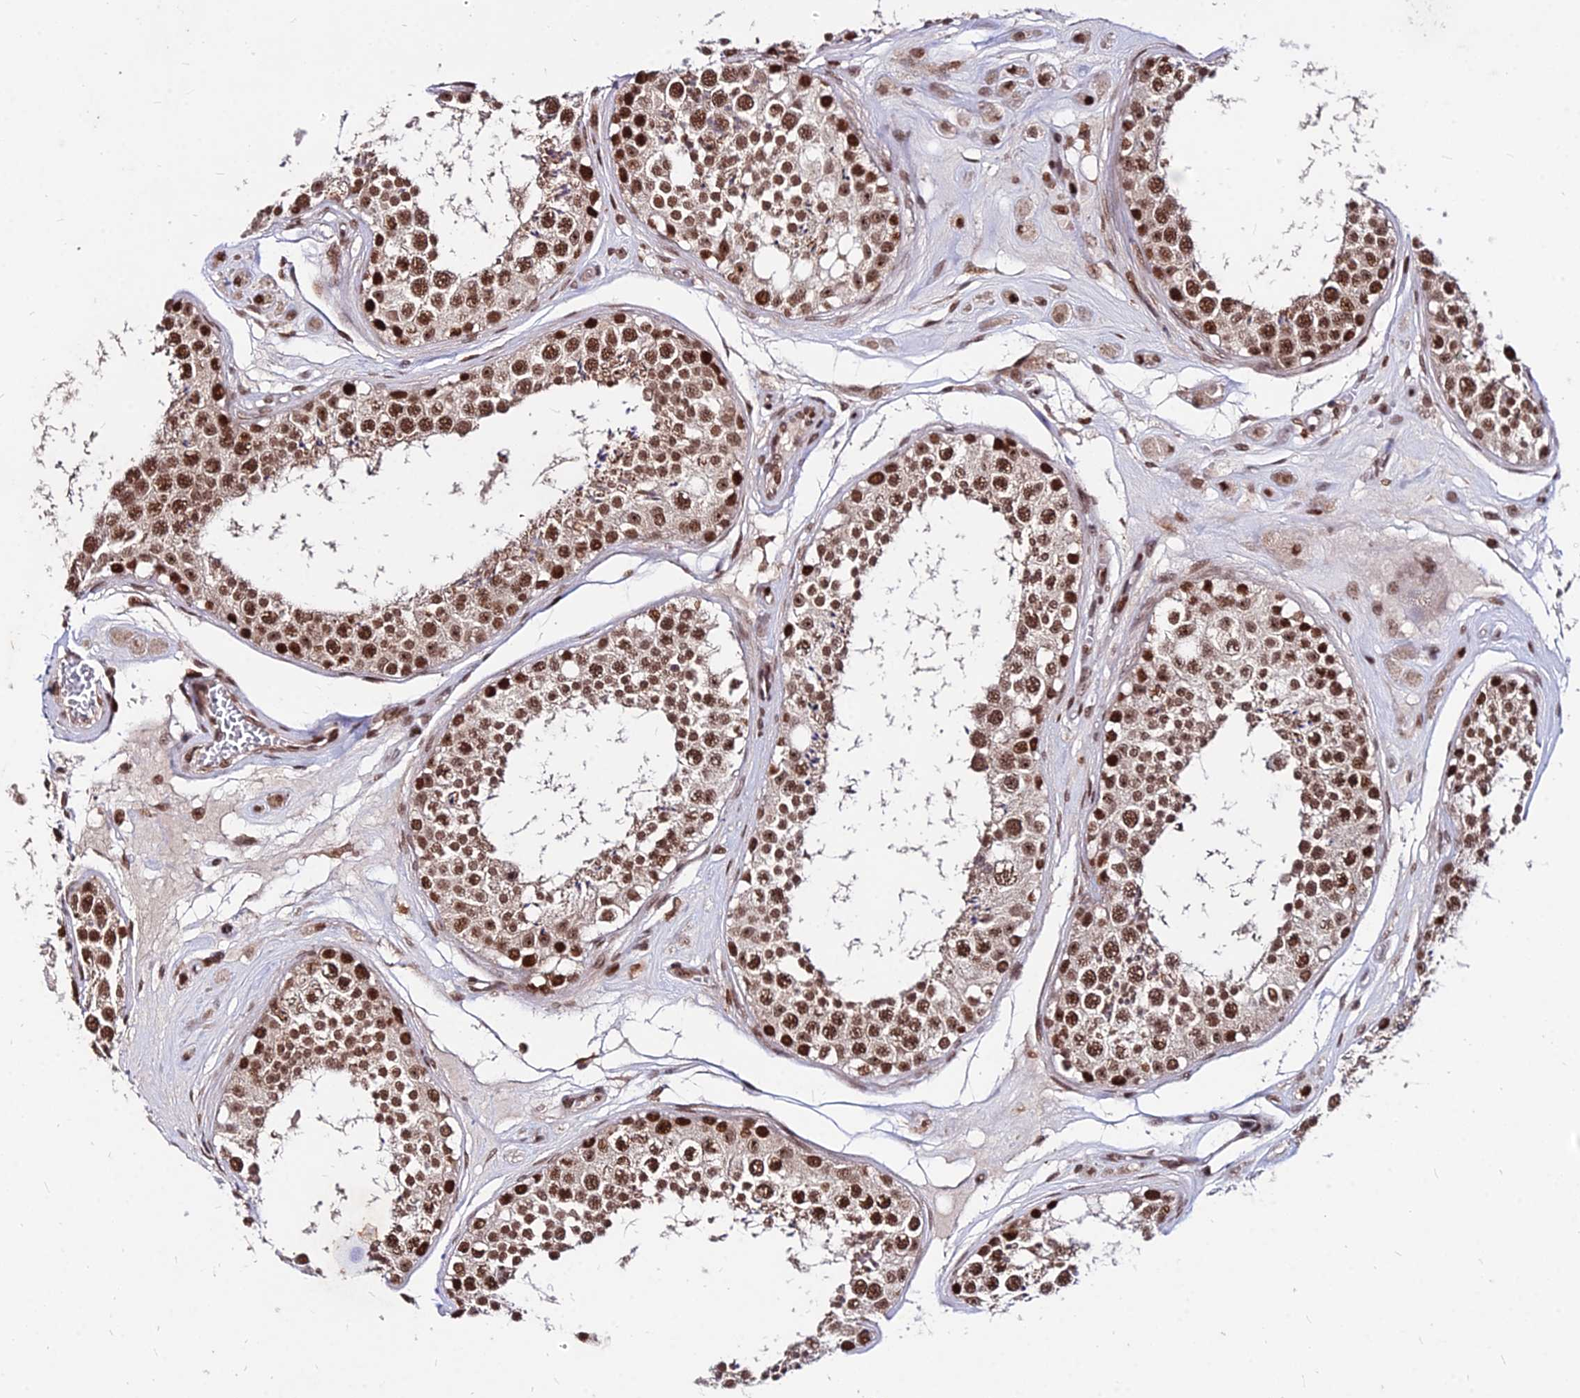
{"staining": {"intensity": "strong", "quantity": ">75%", "location": "nuclear"}, "tissue": "testis", "cell_type": "Cells in seminiferous ducts", "image_type": "normal", "snomed": [{"axis": "morphology", "description": "Normal tissue, NOS"}, {"axis": "topography", "description": "Testis"}], "caption": "Immunohistochemistry (IHC) micrograph of normal testis: human testis stained using immunohistochemistry exhibits high levels of strong protein expression localized specifically in the nuclear of cells in seminiferous ducts, appearing as a nuclear brown color.", "gene": "ZBED4", "patient": {"sex": "male", "age": 25}}